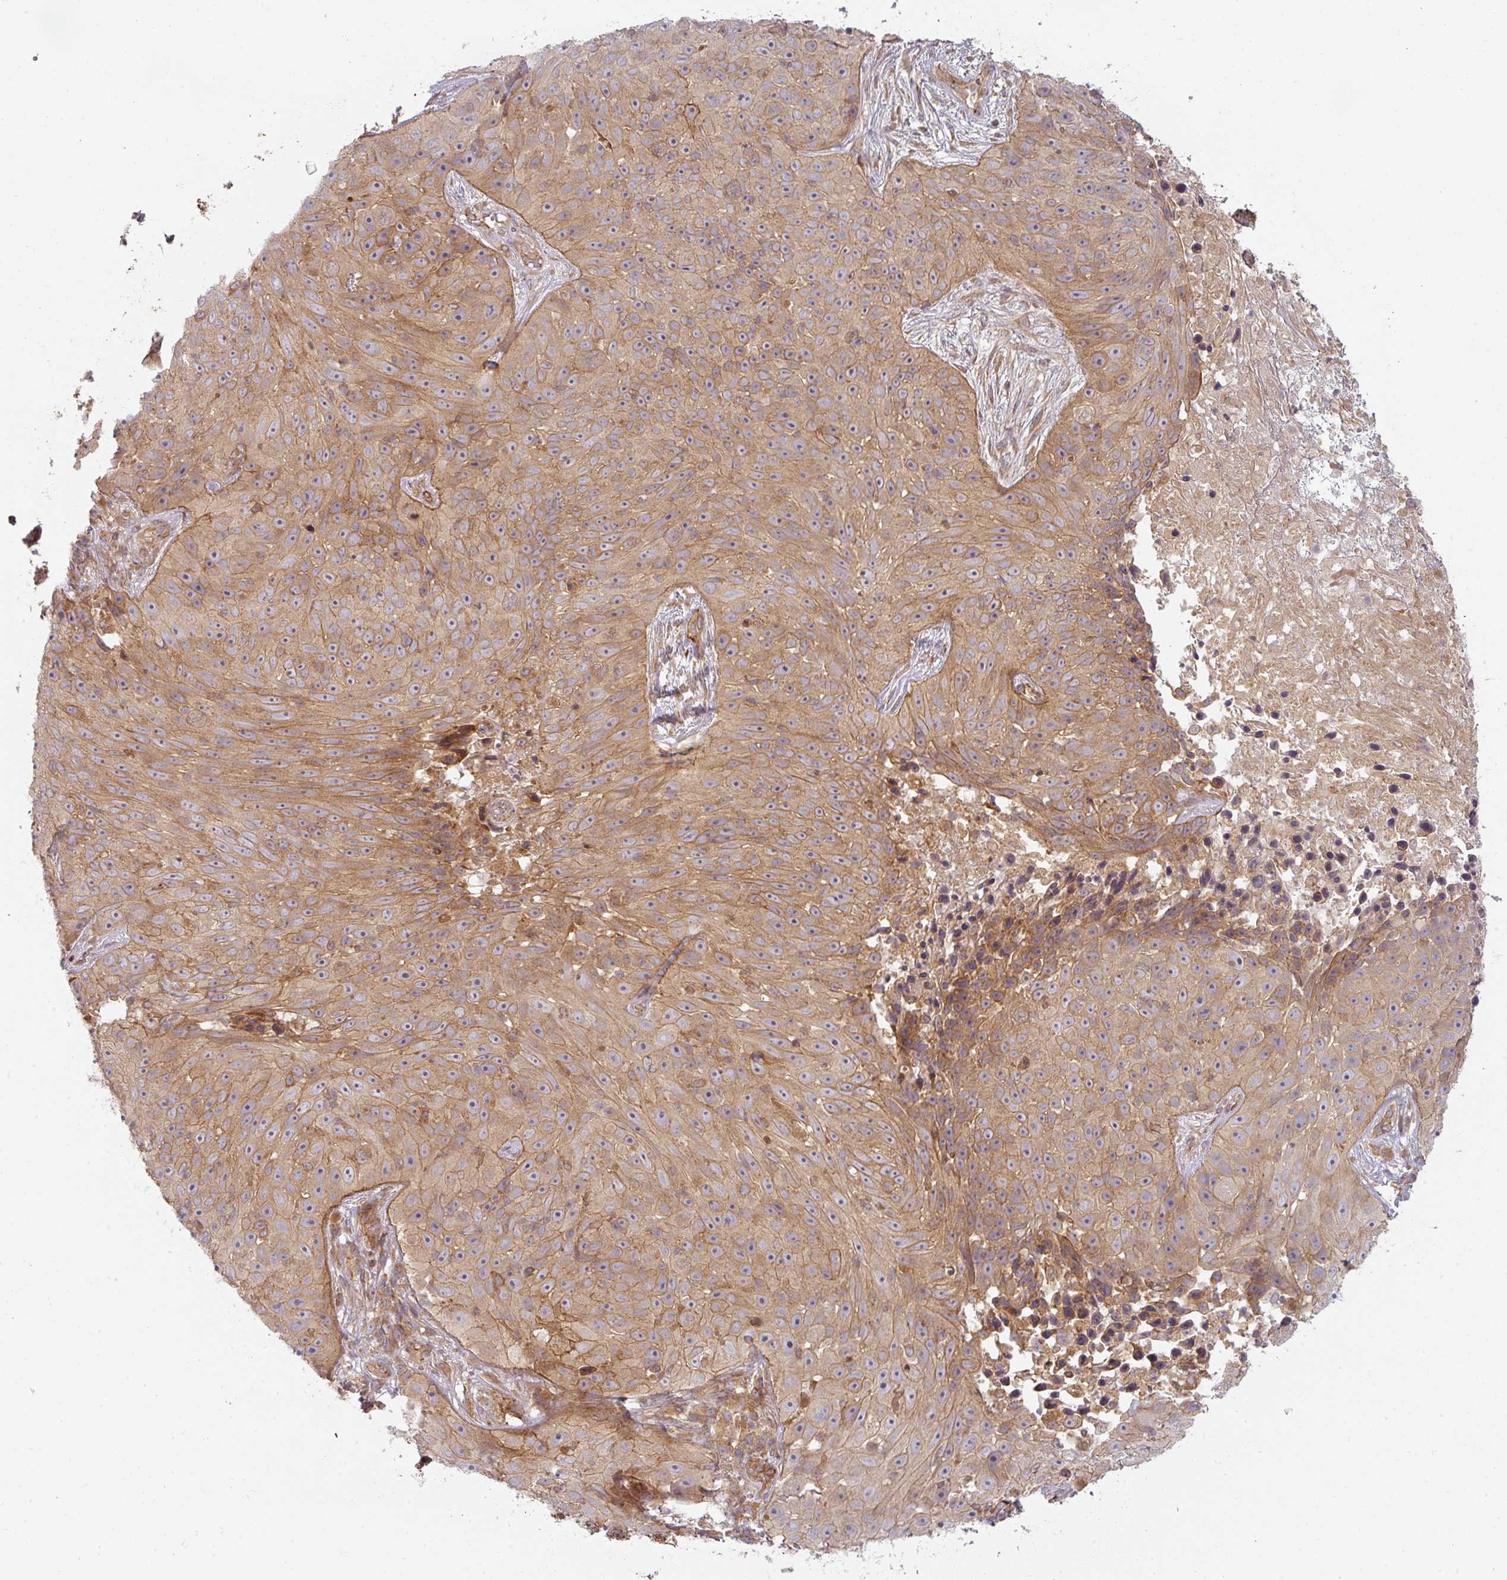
{"staining": {"intensity": "moderate", "quantity": ">75%", "location": "cytoplasmic/membranous"}, "tissue": "skin cancer", "cell_type": "Tumor cells", "image_type": "cancer", "snomed": [{"axis": "morphology", "description": "Squamous cell carcinoma, NOS"}, {"axis": "topography", "description": "Skin"}], "caption": "The micrograph demonstrates immunohistochemical staining of skin cancer. There is moderate cytoplasmic/membranous staining is present in about >75% of tumor cells. (DAB = brown stain, brightfield microscopy at high magnification).", "gene": "CNOT1", "patient": {"sex": "female", "age": 87}}